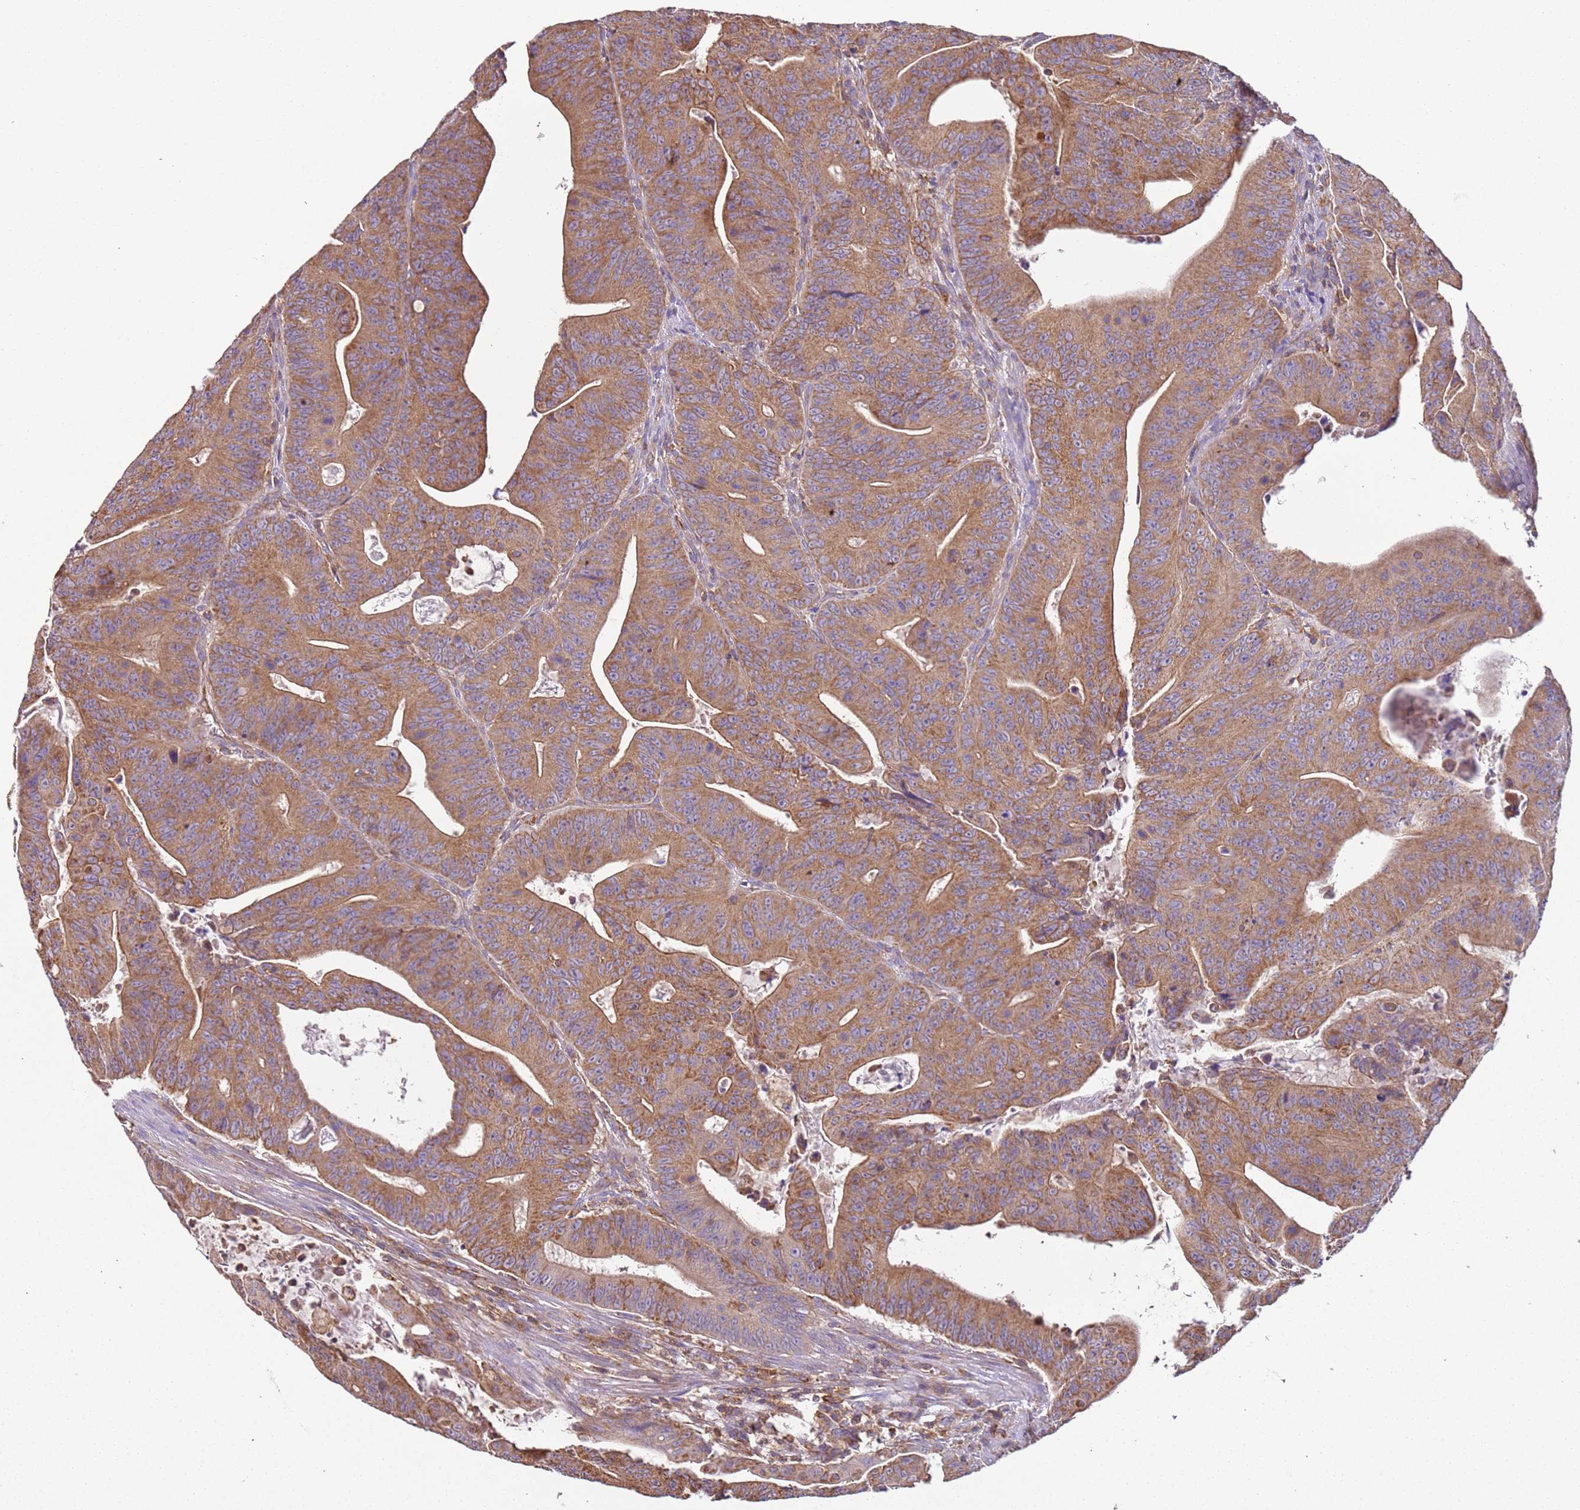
{"staining": {"intensity": "moderate", "quantity": ">75%", "location": "cytoplasmic/membranous"}, "tissue": "colorectal cancer", "cell_type": "Tumor cells", "image_type": "cancer", "snomed": [{"axis": "morphology", "description": "Adenocarcinoma, NOS"}, {"axis": "topography", "description": "Rectum"}], "caption": "Immunohistochemical staining of human adenocarcinoma (colorectal) shows moderate cytoplasmic/membranous protein expression in about >75% of tumor cells.", "gene": "RMND5A", "patient": {"sex": "female", "age": 75}}